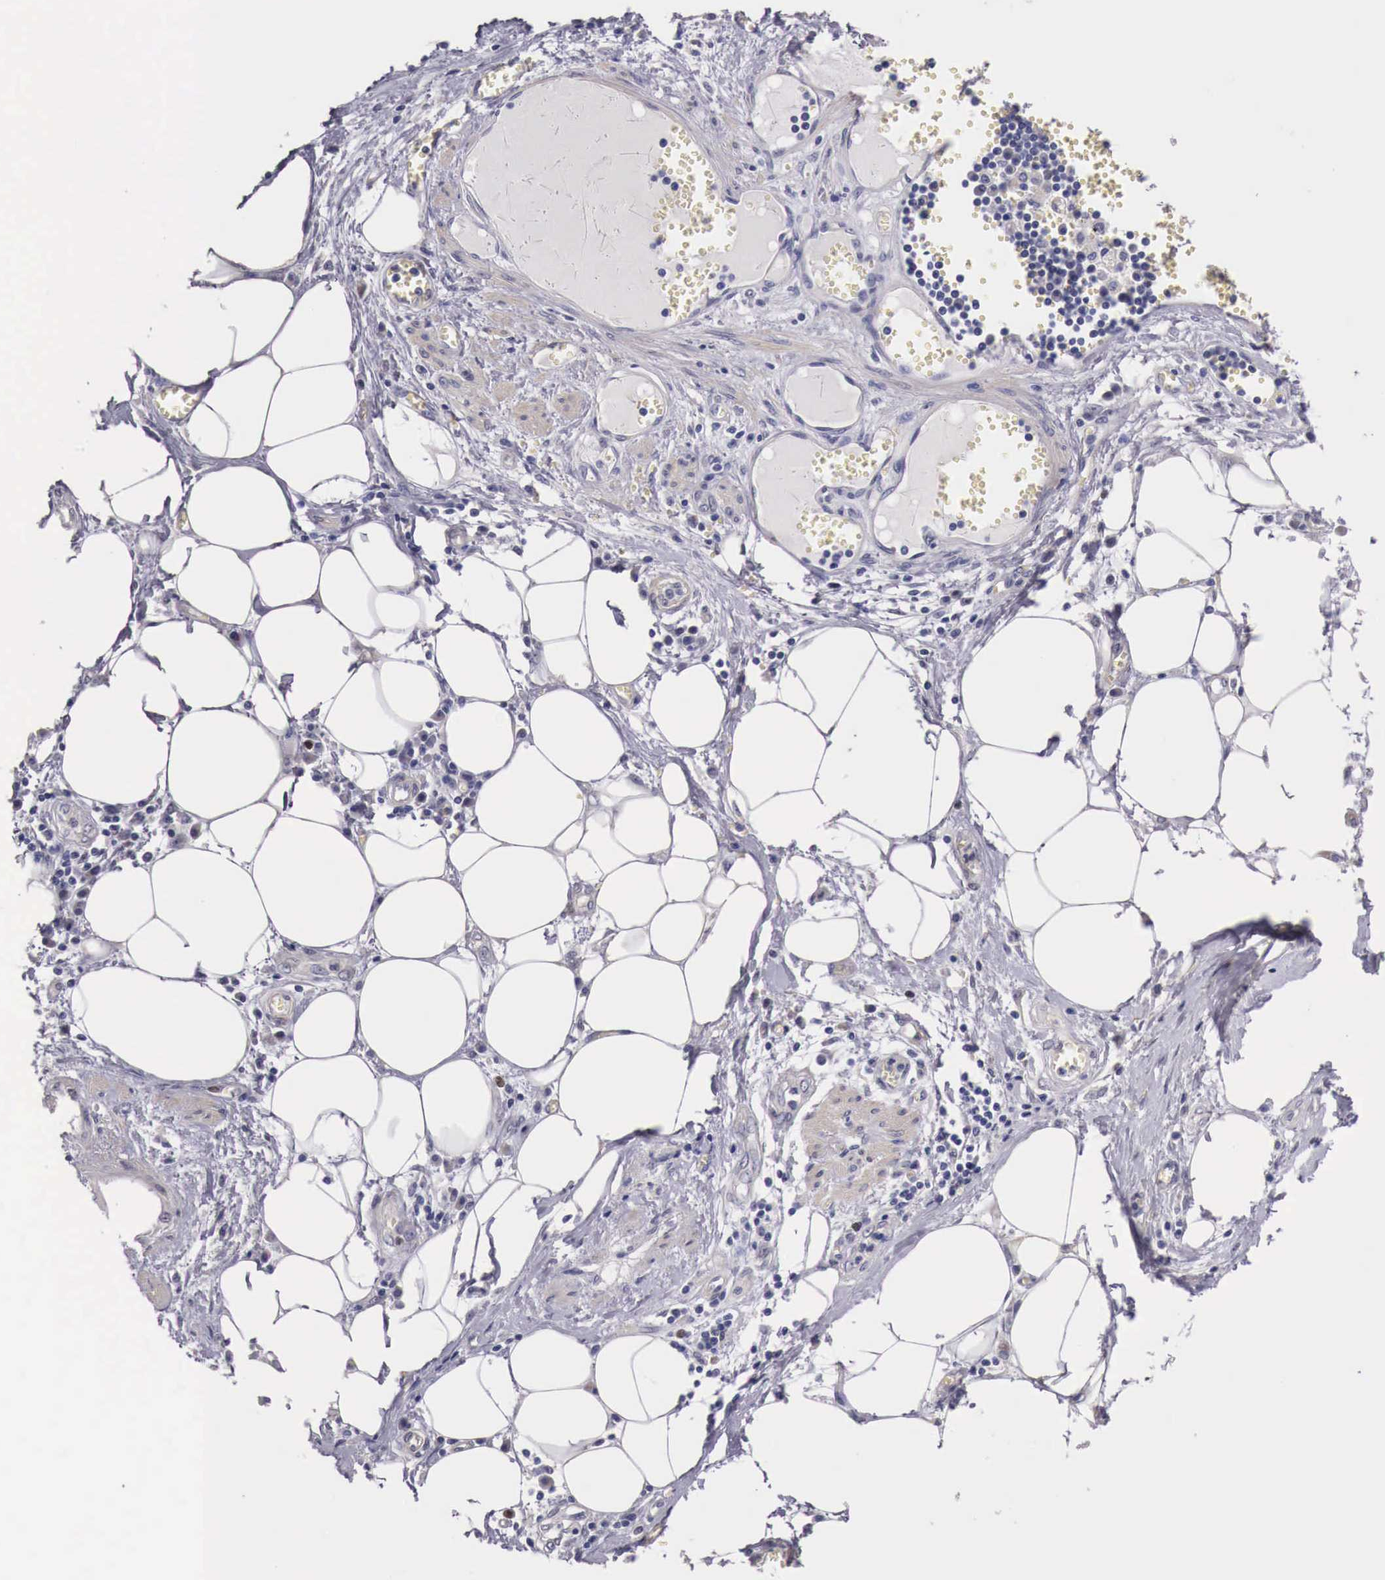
{"staining": {"intensity": "negative", "quantity": "none", "location": "none"}, "tissue": "pancreatic cancer", "cell_type": "Tumor cells", "image_type": "cancer", "snomed": [{"axis": "morphology", "description": "Adenocarcinoma, NOS"}, {"axis": "topography", "description": "Pancreas"}], "caption": "An IHC image of pancreatic adenocarcinoma is shown. There is no staining in tumor cells of pancreatic adenocarcinoma. Brightfield microscopy of immunohistochemistry stained with DAB (brown) and hematoxylin (blue), captured at high magnification.", "gene": "ENOX2", "patient": {"sex": "female", "age": 70}}